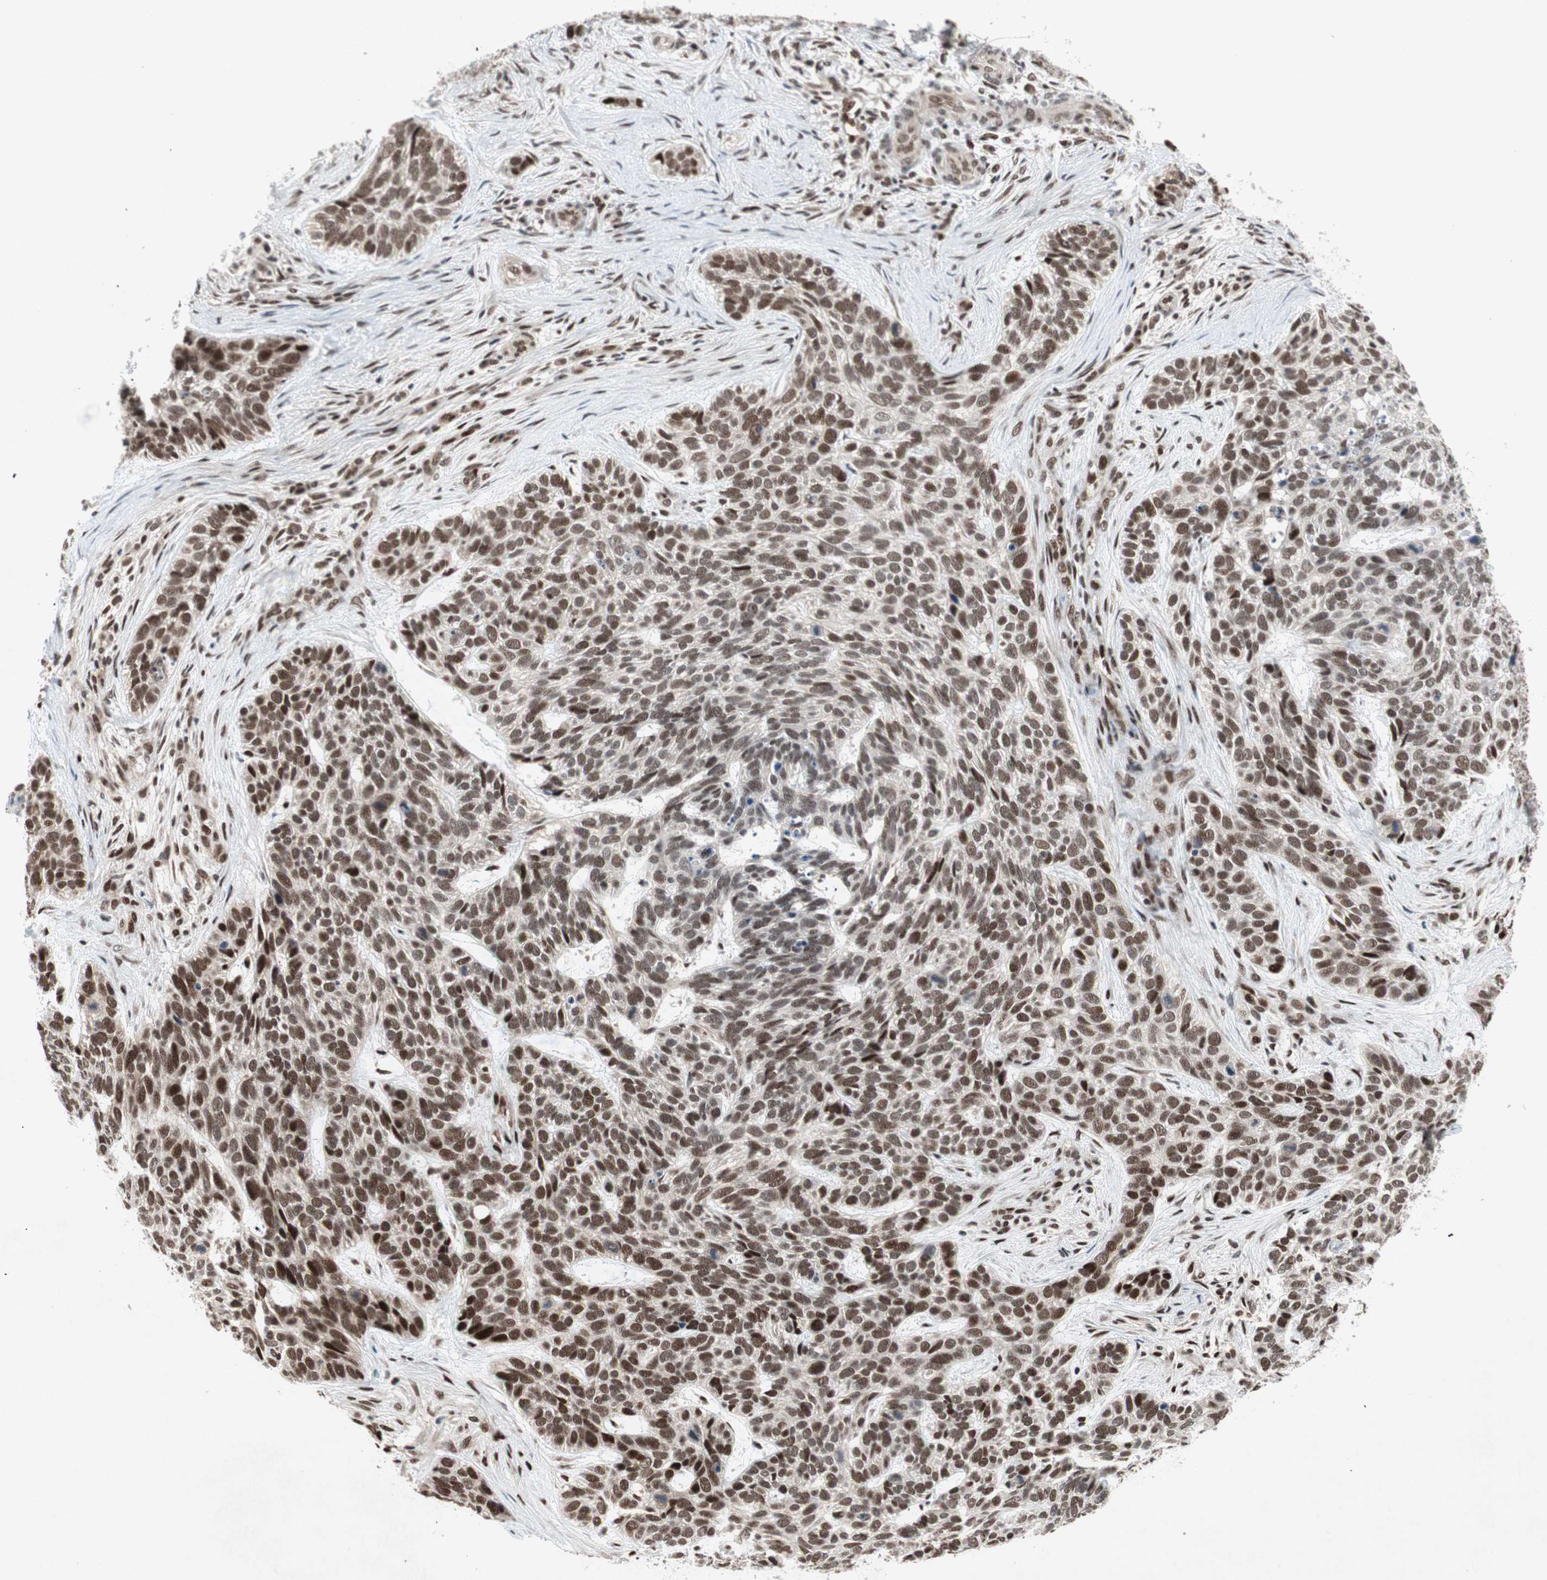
{"staining": {"intensity": "strong", "quantity": ">75%", "location": "nuclear"}, "tissue": "skin cancer", "cell_type": "Tumor cells", "image_type": "cancer", "snomed": [{"axis": "morphology", "description": "Basal cell carcinoma"}, {"axis": "topography", "description": "Skin"}], "caption": "Strong nuclear protein positivity is identified in about >75% of tumor cells in basal cell carcinoma (skin).", "gene": "TCF12", "patient": {"sex": "male", "age": 87}}